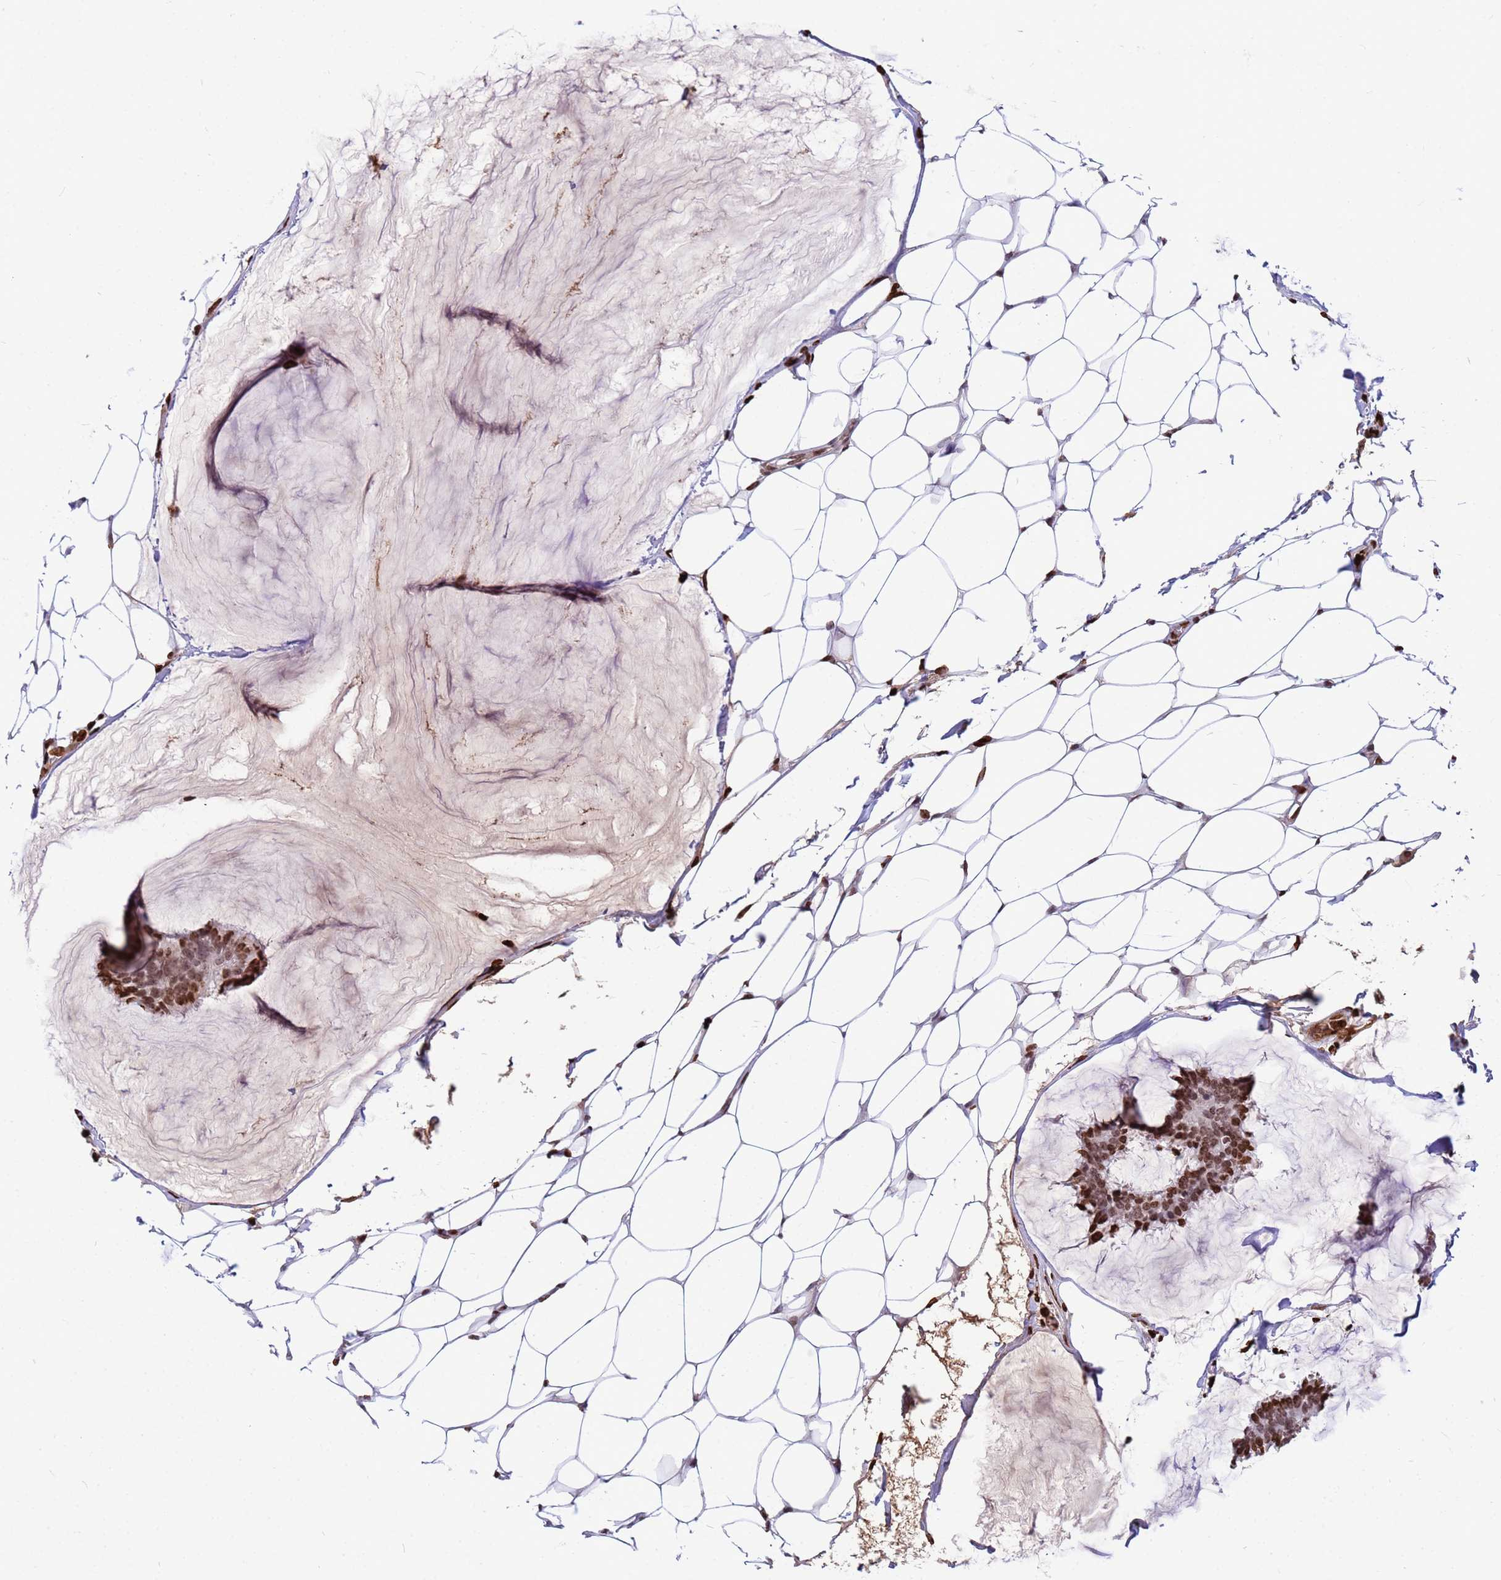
{"staining": {"intensity": "moderate", "quantity": ">75%", "location": "nuclear"}, "tissue": "breast cancer", "cell_type": "Tumor cells", "image_type": "cancer", "snomed": [{"axis": "morphology", "description": "Duct carcinoma"}, {"axis": "topography", "description": "Breast"}], "caption": "Protein expression analysis of human breast cancer (invasive ductal carcinoma) reveals moderate nuclear positivity in about >75% of tumor cells. (Stains: DAB (3,3'-diaminobenzidine) in brown, nuclei in blue, Microscopy: brightfield microscopy at high magnification).", "gene": "ORM1", "patient": {"sex": "female", "age": 93}}